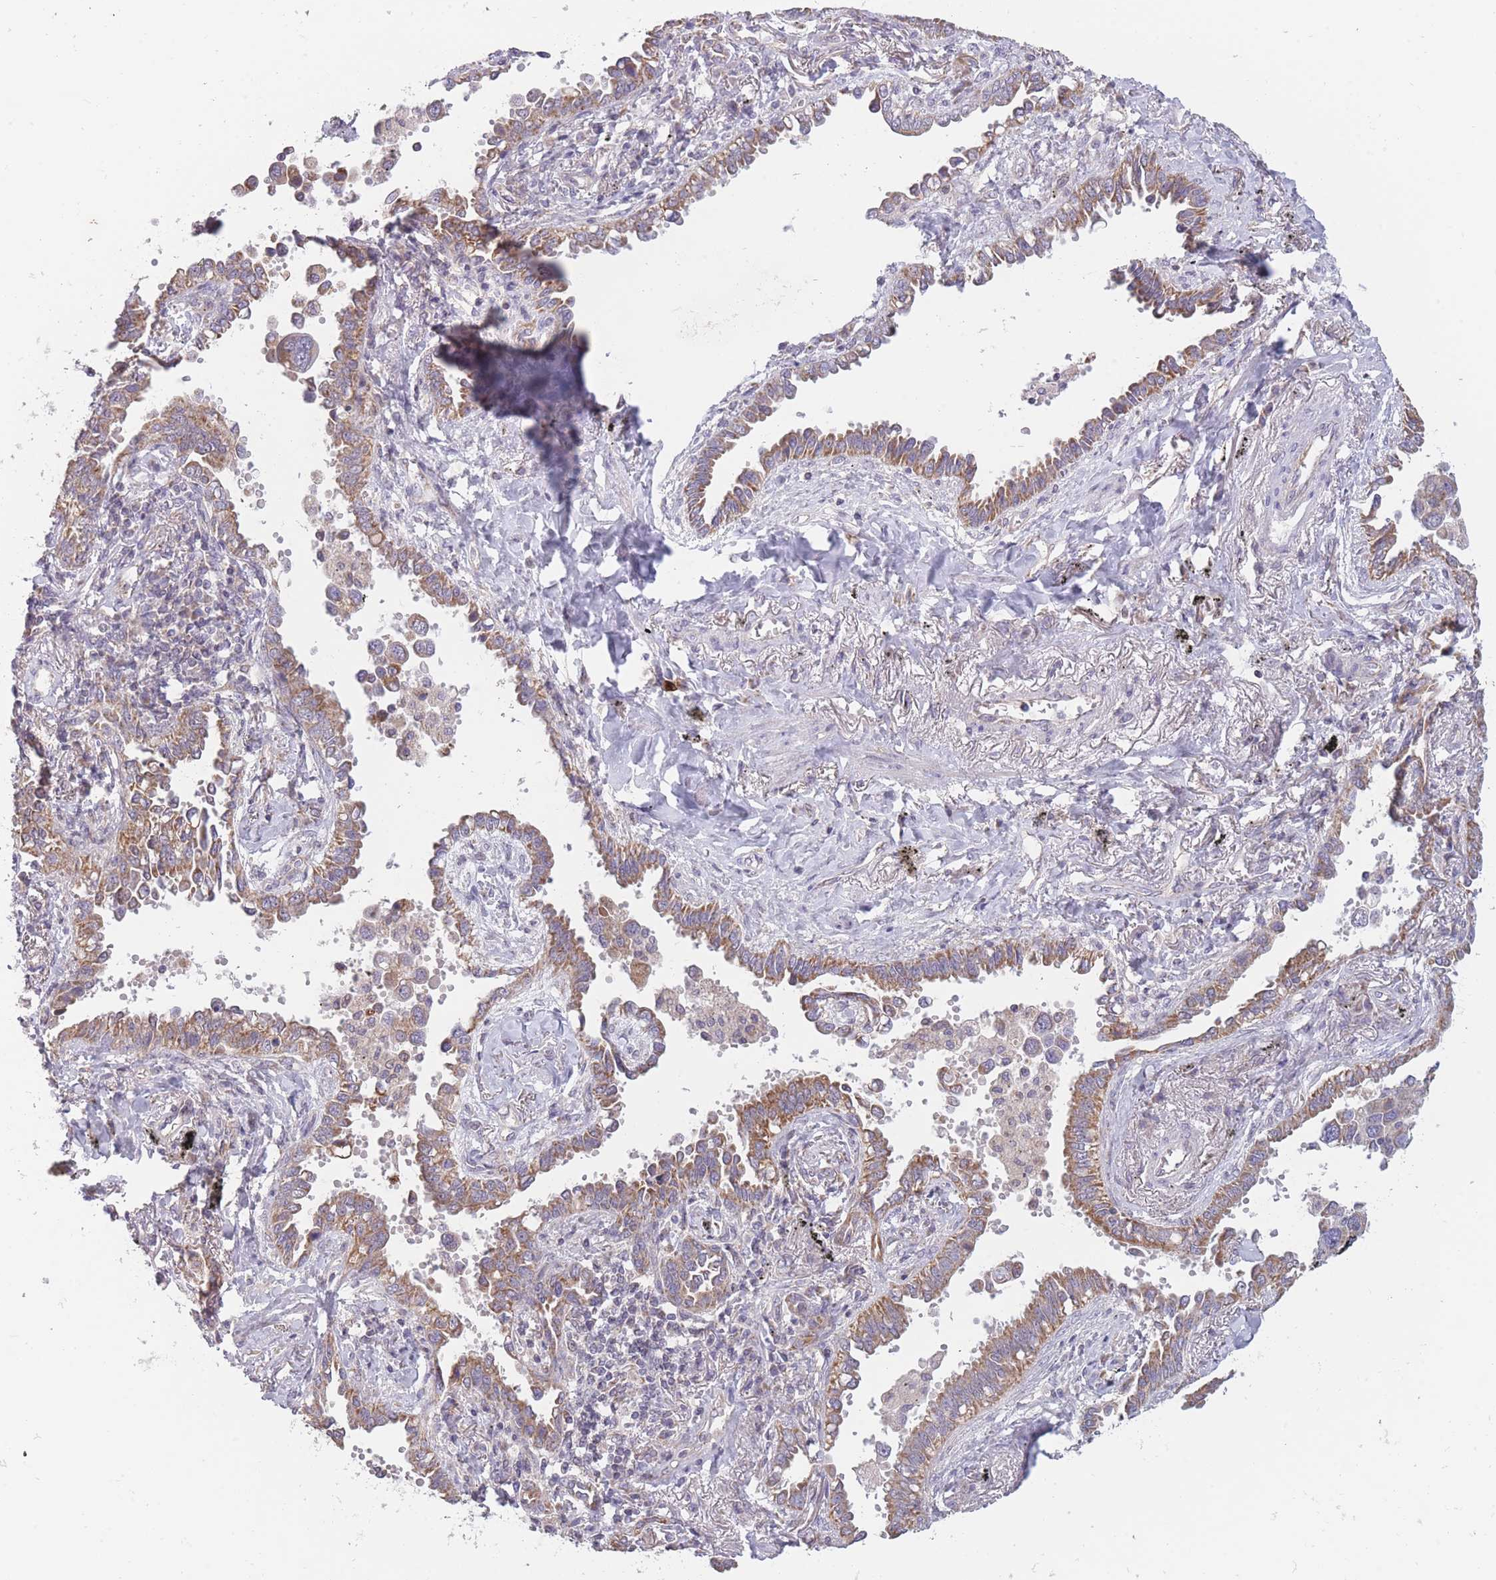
{"staining": {"intensity": "moderate", "quantity": ">75%", "location": "cytoplasmic/membranous"}, "tissue": "lung cancer", "cell_type": "Tumor cells", "image_type": "cancer", "snomed": [{"axis": "morphology", "description": "Adenocarcinoma, NOS"}, {"axis": "topography", "description": "Lung"}], "caption": "Immunohistochemistry (IHC) photomicrograph of neoplastic tissue: human adenocarcinoma (lung) stained using immunohistochemistry (IHC) reveals medium levels of moderate protein expression localized specifically in the cytoplasmic/membranous of tumor cells, appearing as a cytoplasmic/membranous brown color.", "gene": "MRPS18C", "patient": {"sex": "male", "age": 67}}